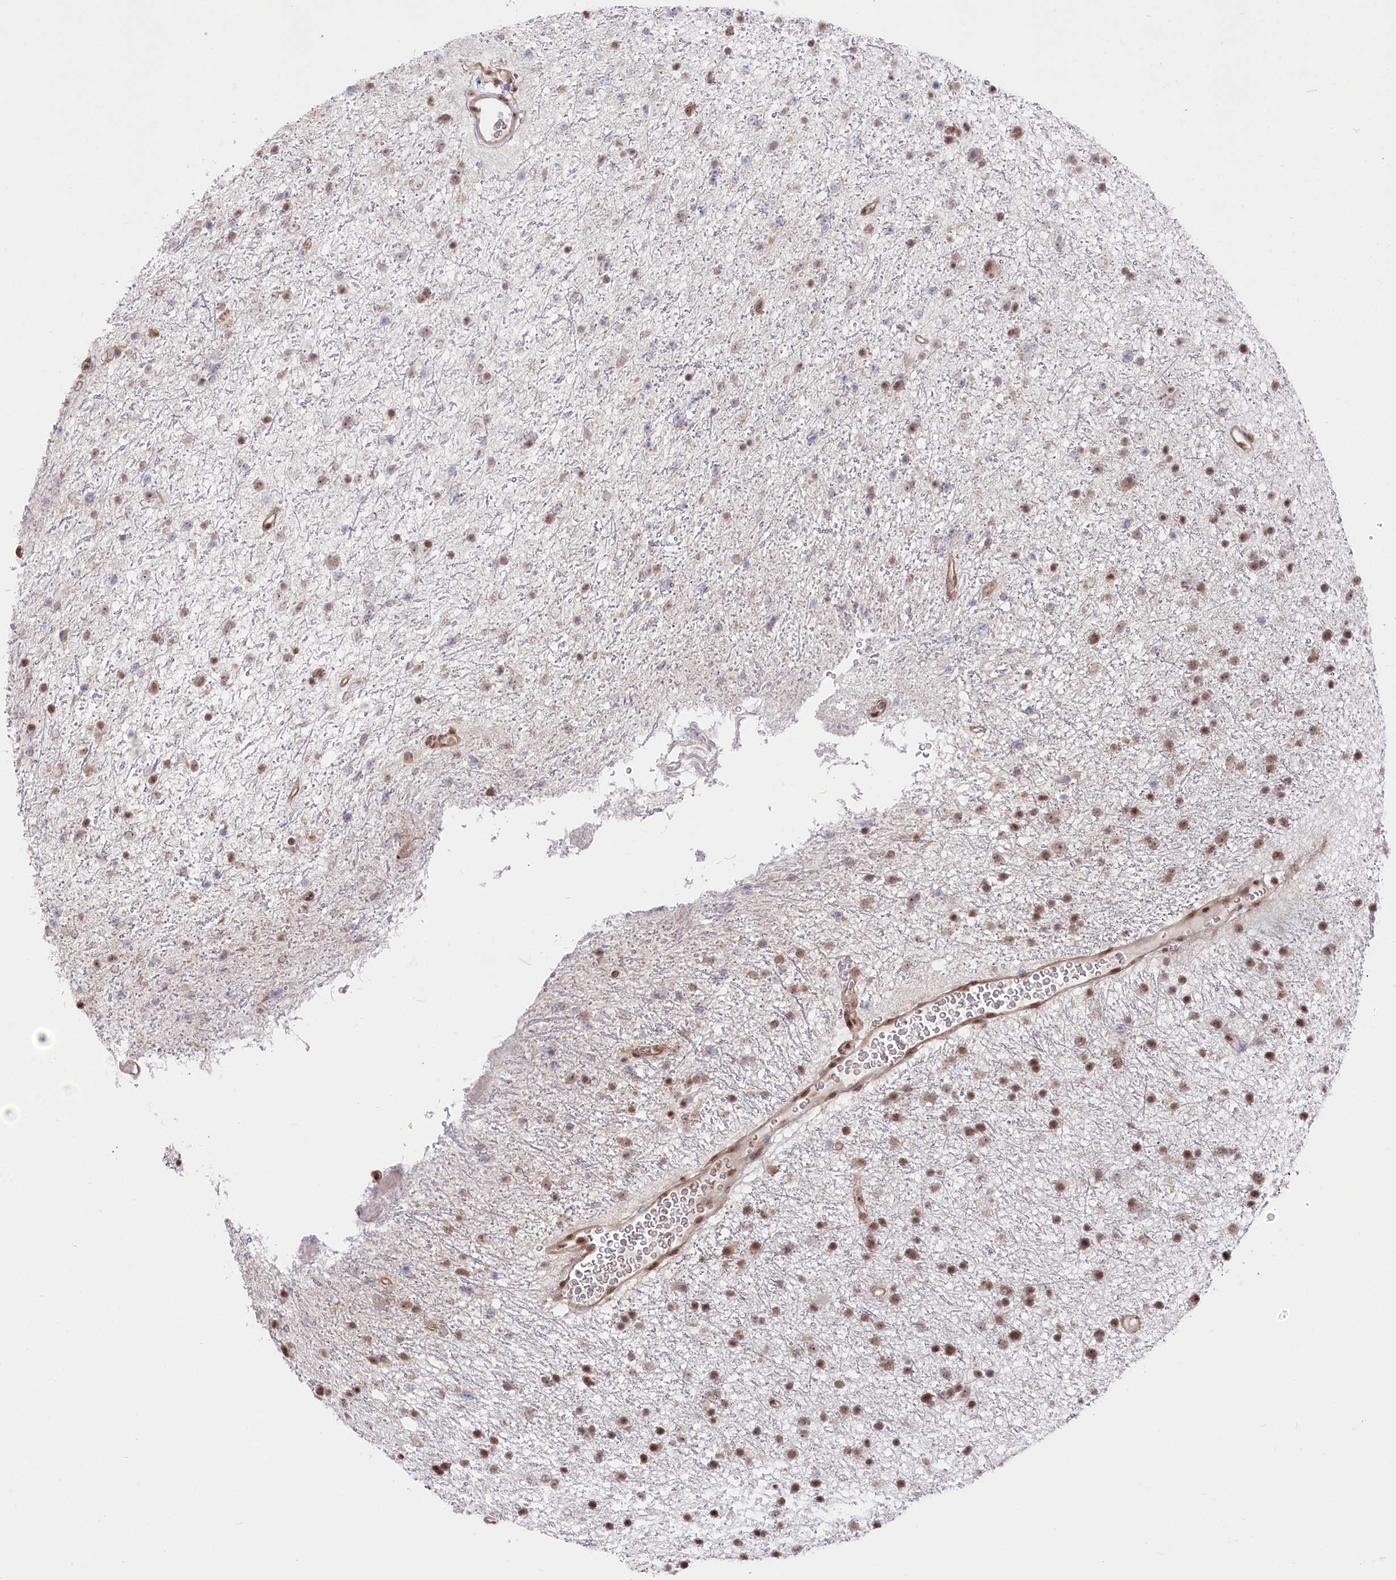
{"staining": {"intensity": "moderate", "quantity": ">75%", "location": "nuclear"}, "tissue": "glioma", "cell_type": "Tumor cells", "image_type": "cancer", "snomed": [{"axis": "morphology", "description": "Glioma, malignant, Low grade"}, {"axis": "topography", "description": "Cerebral cortex"}], "caption": "Protein expression analysis of human malignant low-grade glioma reveals moderate nuclear expression in approximately >75% of tumor cells.", "gene": "CGGBP1", "patient": {"sex": "female", "age": 39}}